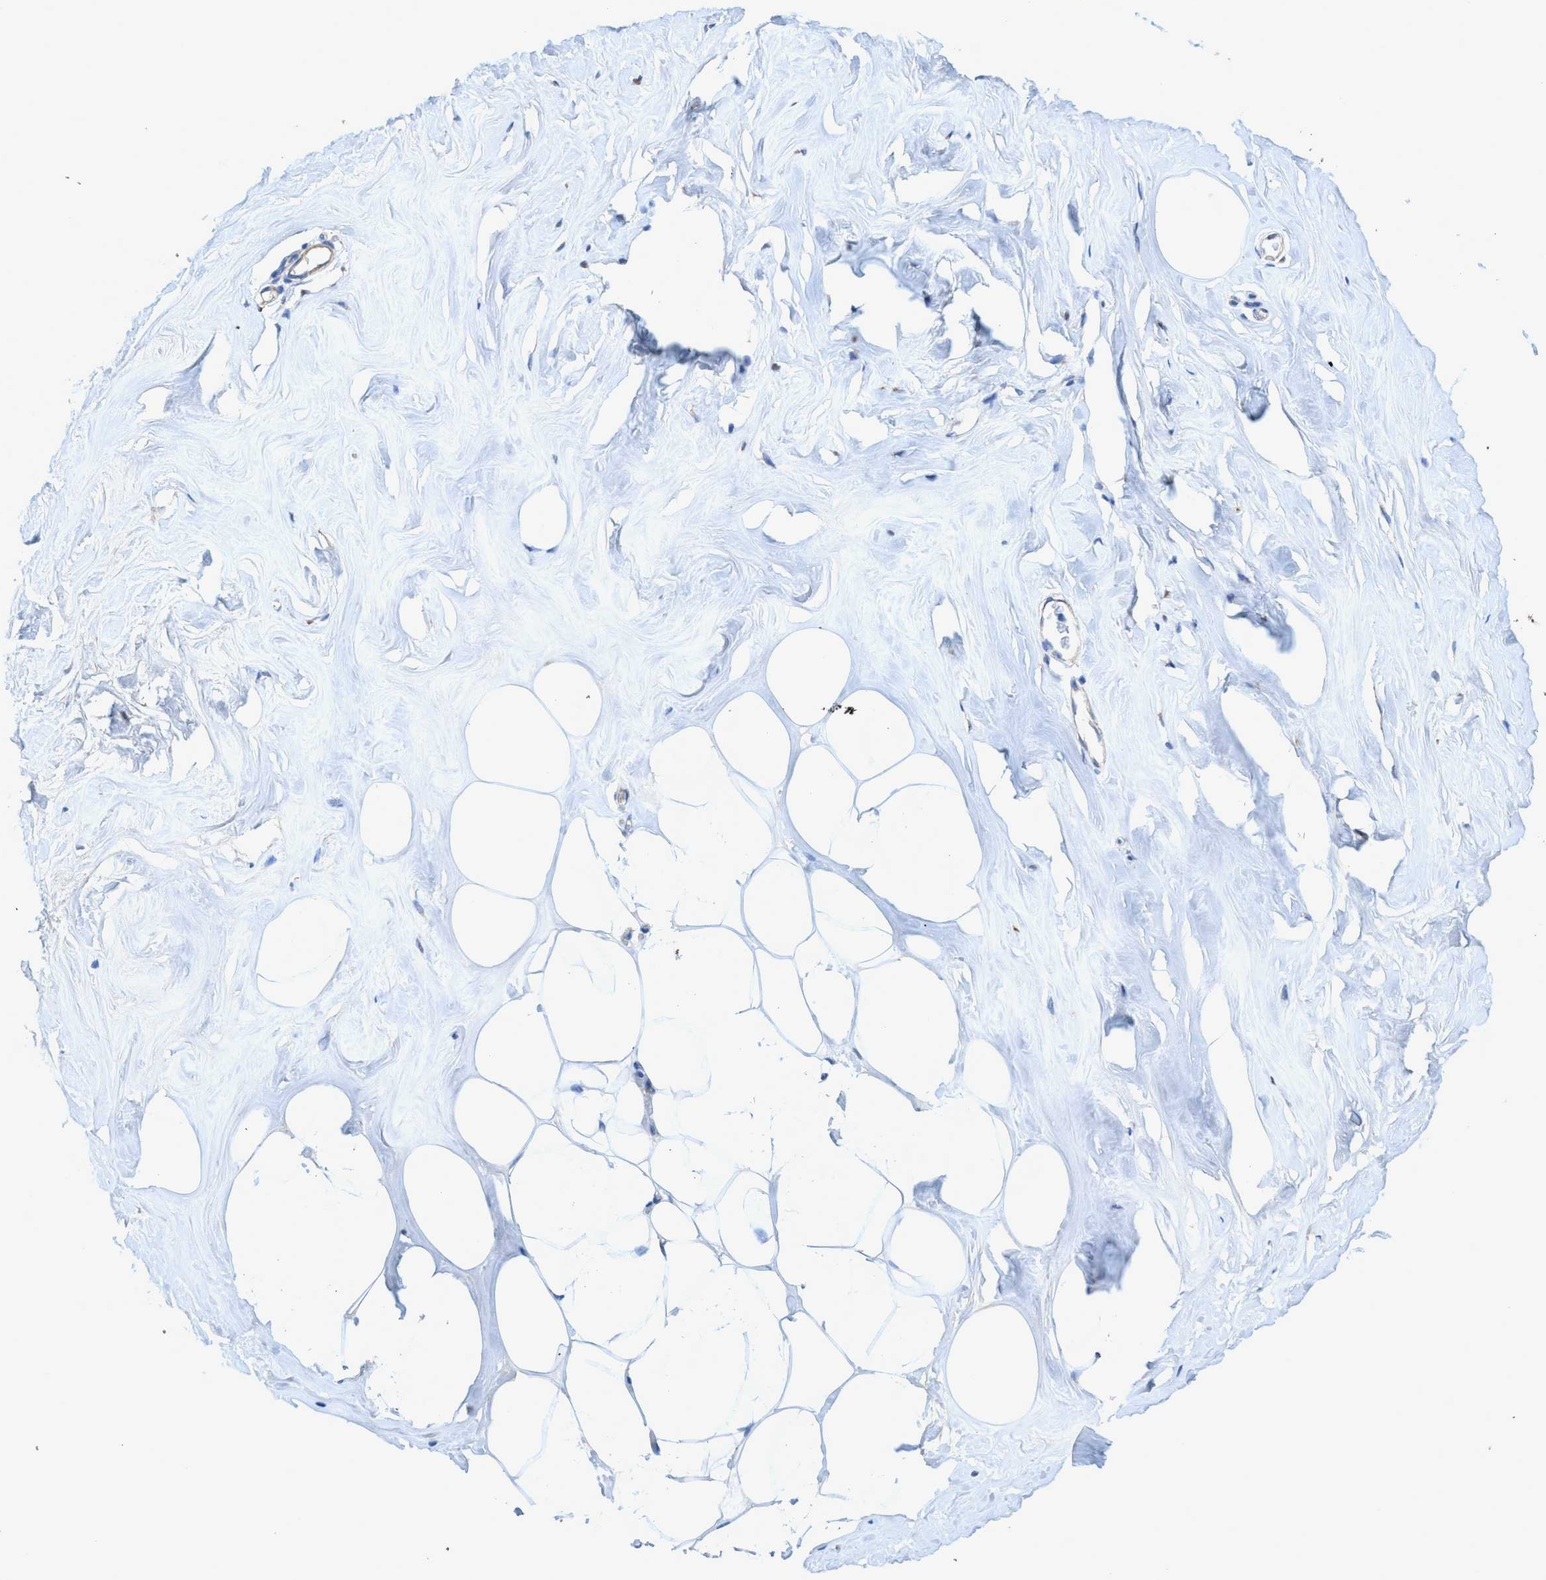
{"staining": {"intensity": "negative", "quantity": "none", "location": "none"}, "tissue": "adipose tissue", "cell_type": "Adipocytes", "image_type": "normal", "snomed": [{"axis": "morphology", "description": "Normal tissue, NOS"}, {"axis": "morphology", "description": "Fibrosis, NOS"}, {"axis": "topography", "description": "Breast"}, {"axis": "topography", "description": "Adipose tissue"}], "caption": "Protein analysis of benign adipose tissue reveals no significant expression in adipocytes.", "gene": "GULP1", "patient": {"sex": "female", "age": 39}}